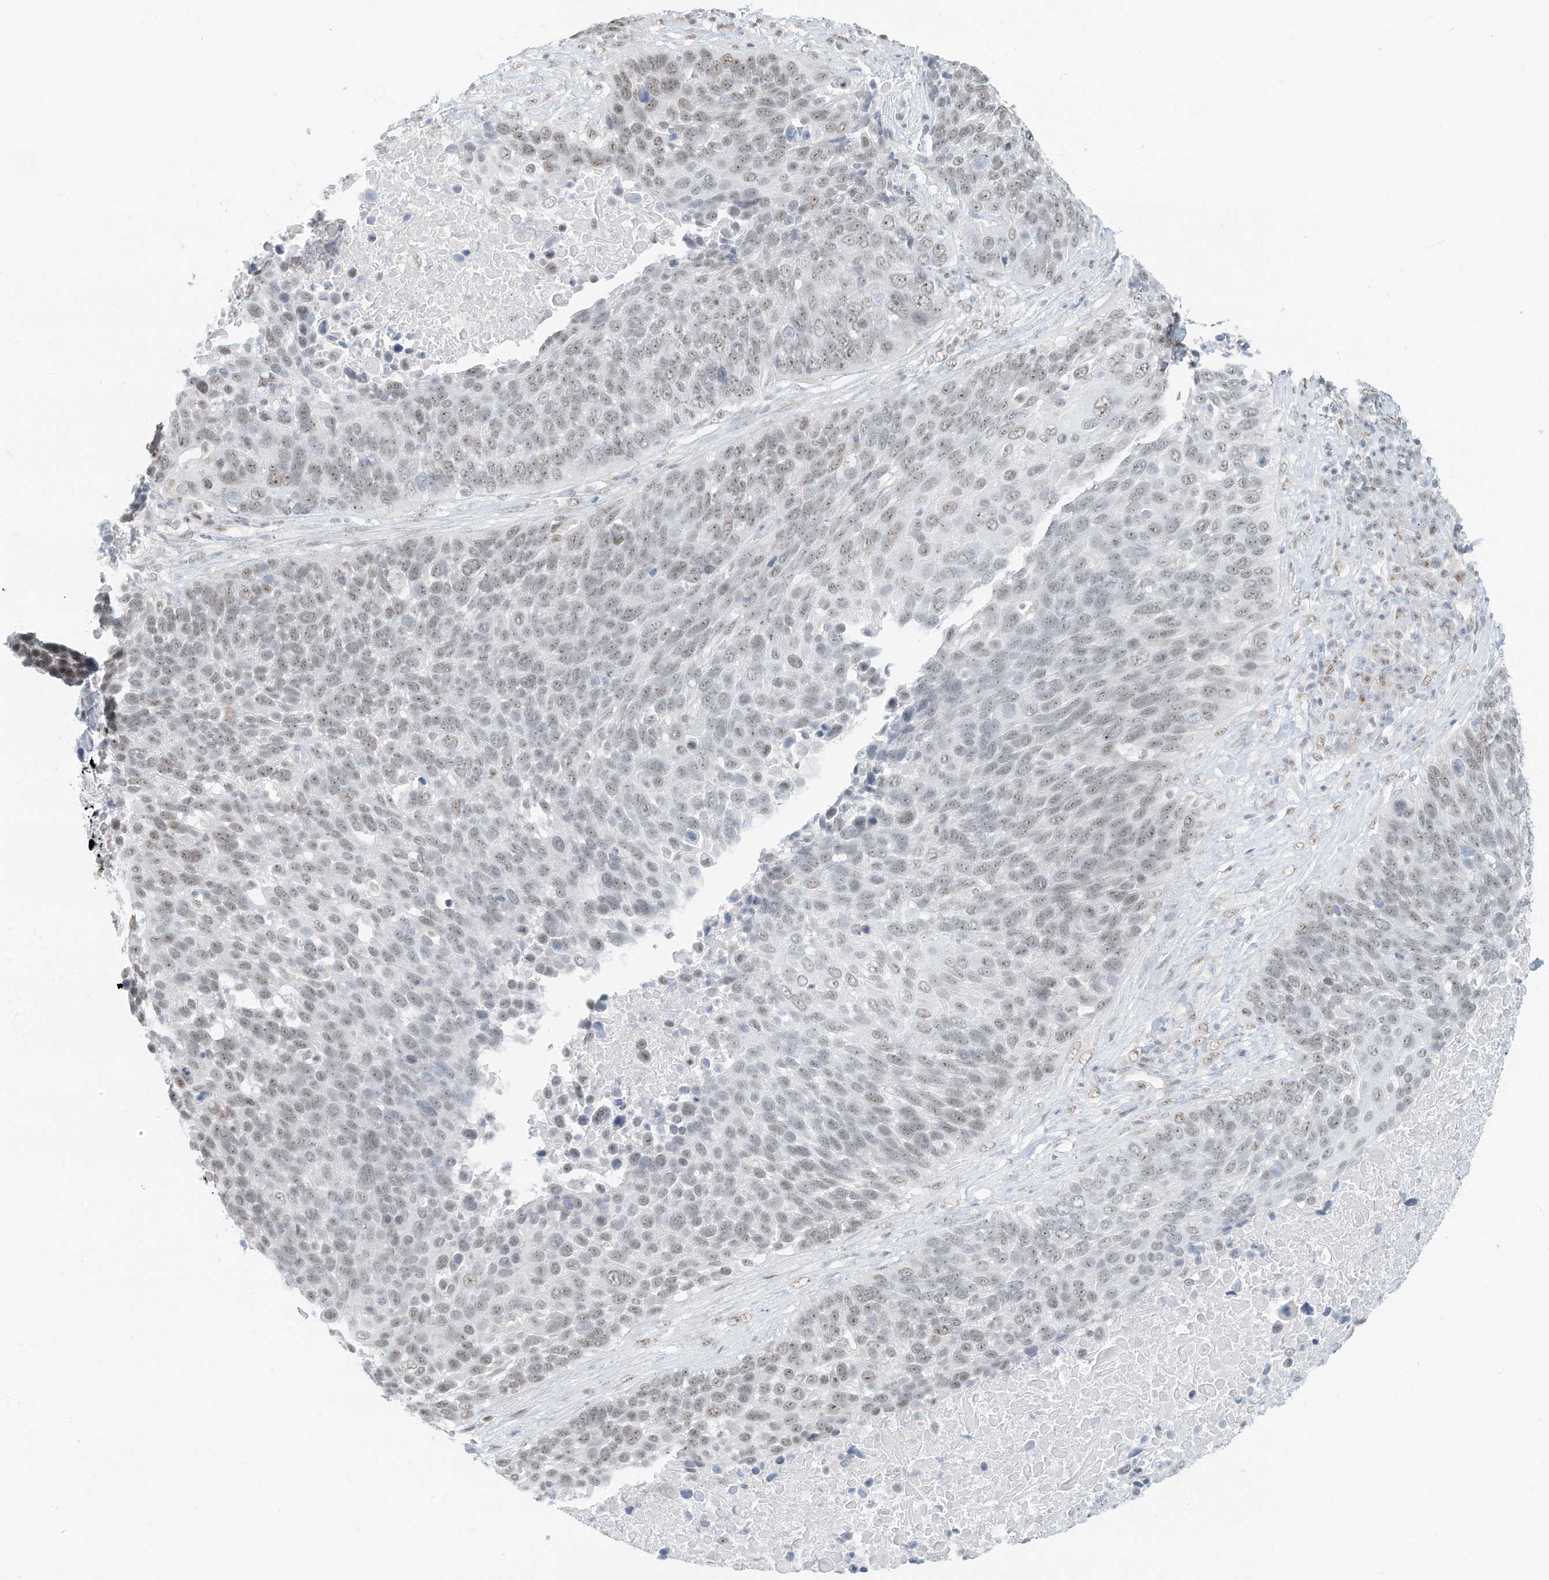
{"staining": {"intensity": "weak", "quantity": "25%-75%", "location": "nuclear"}, "tissue": "lung cancer", "cell_type": "Tumor cells", "image_type": "cancer", "snomed": [{"axis": "morphology", "description": "Squamous cell carcinoma, NOS"}, {"axis": "topography", "description": "Lung"}], "caption": "Immunohistochemistry of lung cancer (squamous cell carcinoma) shows low levels of weak nuclear staining in about 25%-75% of tumor cells.", "gene": "PGC", "patient": {"sex": "male", "age": 66}}